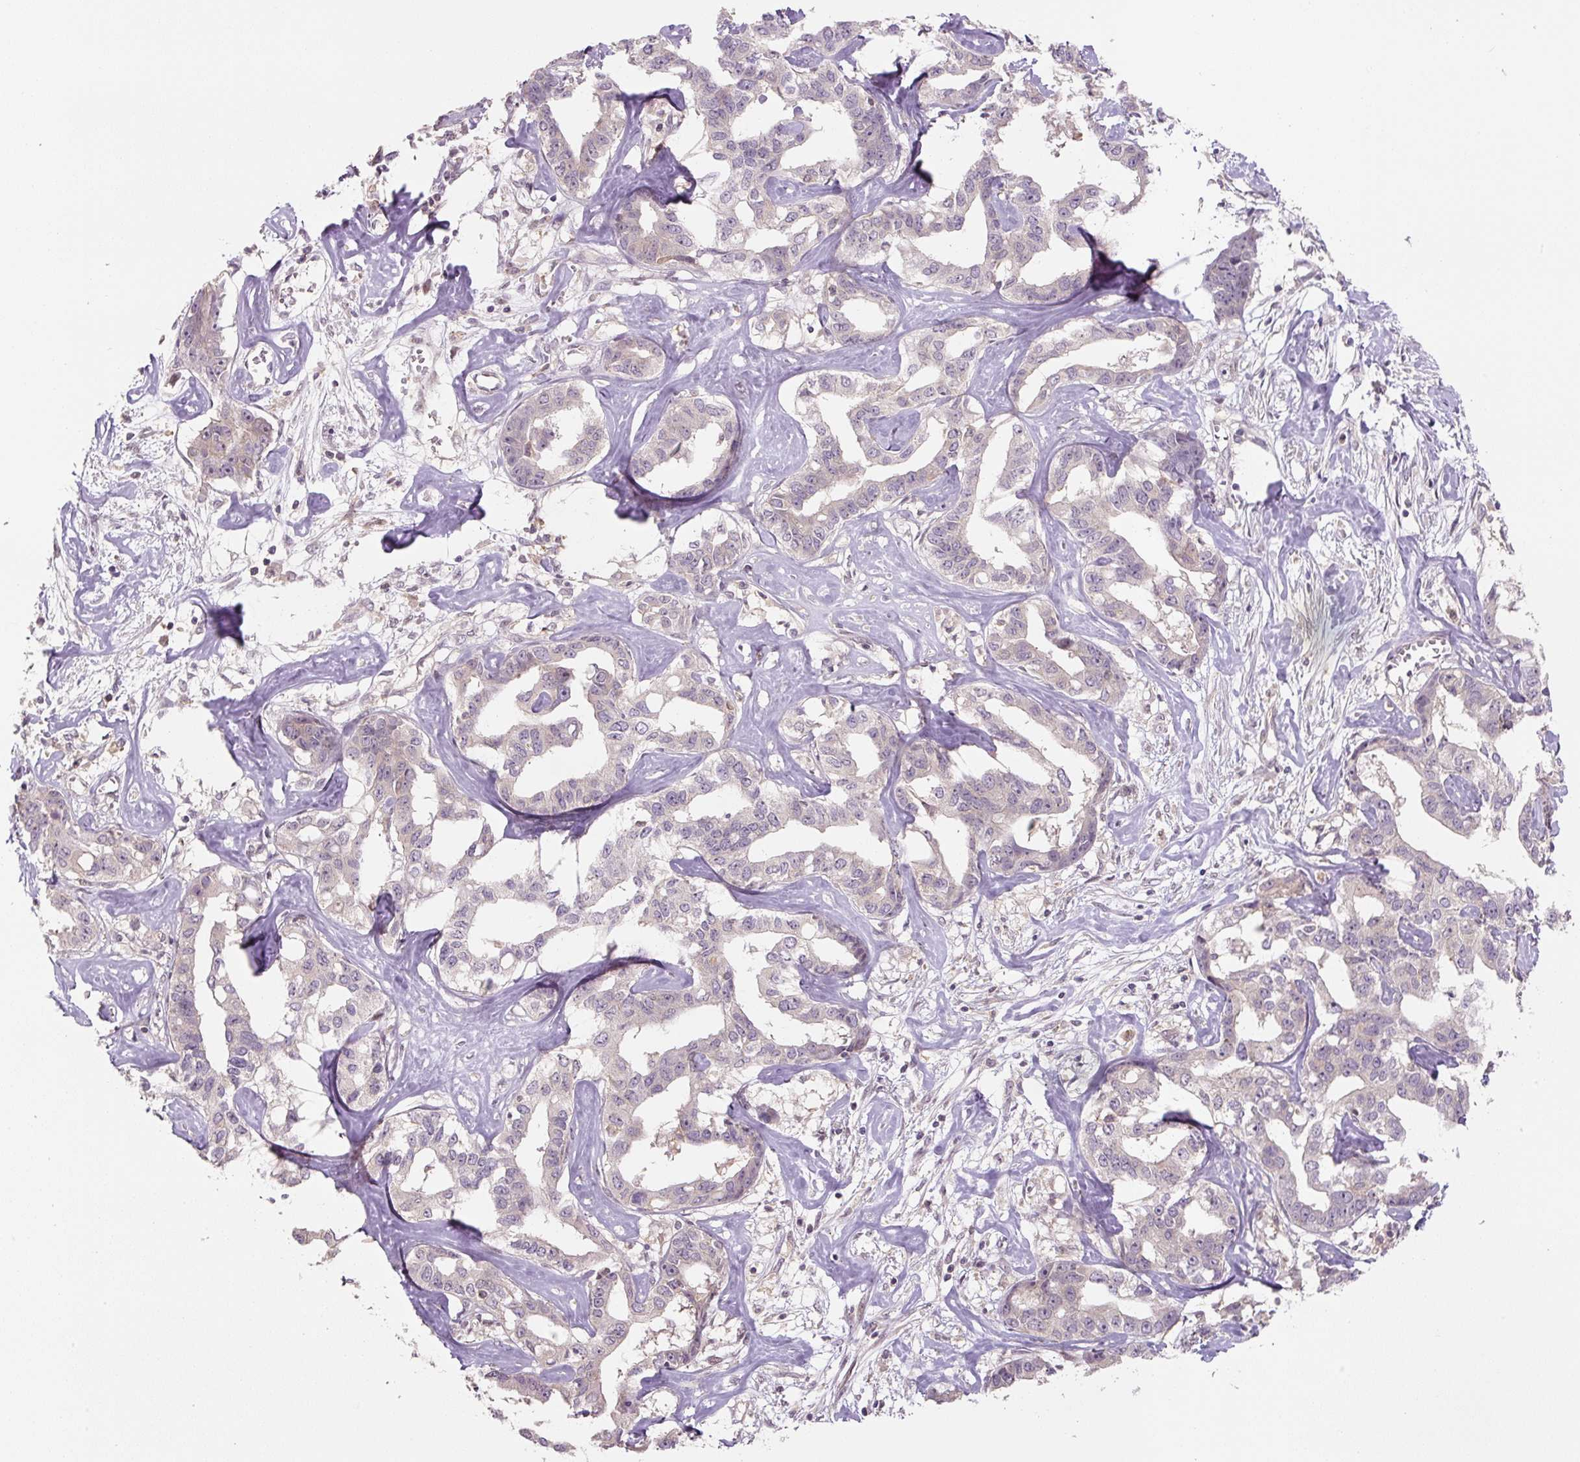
{"staining": {"intensity": "negative", "quantity": "none", "location": "none"}, "tissue": "liver cancer", "cell_type": "Tumor cells", "image_type": "cancer", "snomed": [{"axis": "morphology", "description": "Cholangiocarcinoma"}, {"axis": "topography", "description": "Liver"}], "caption": "The IHC micrograph has no significant positivity in tumor cells of liver cancer (cholangiocarcinoma) tissue.", "gene": "C2orf73", "patient": {"sex": "male", "age": 59}}